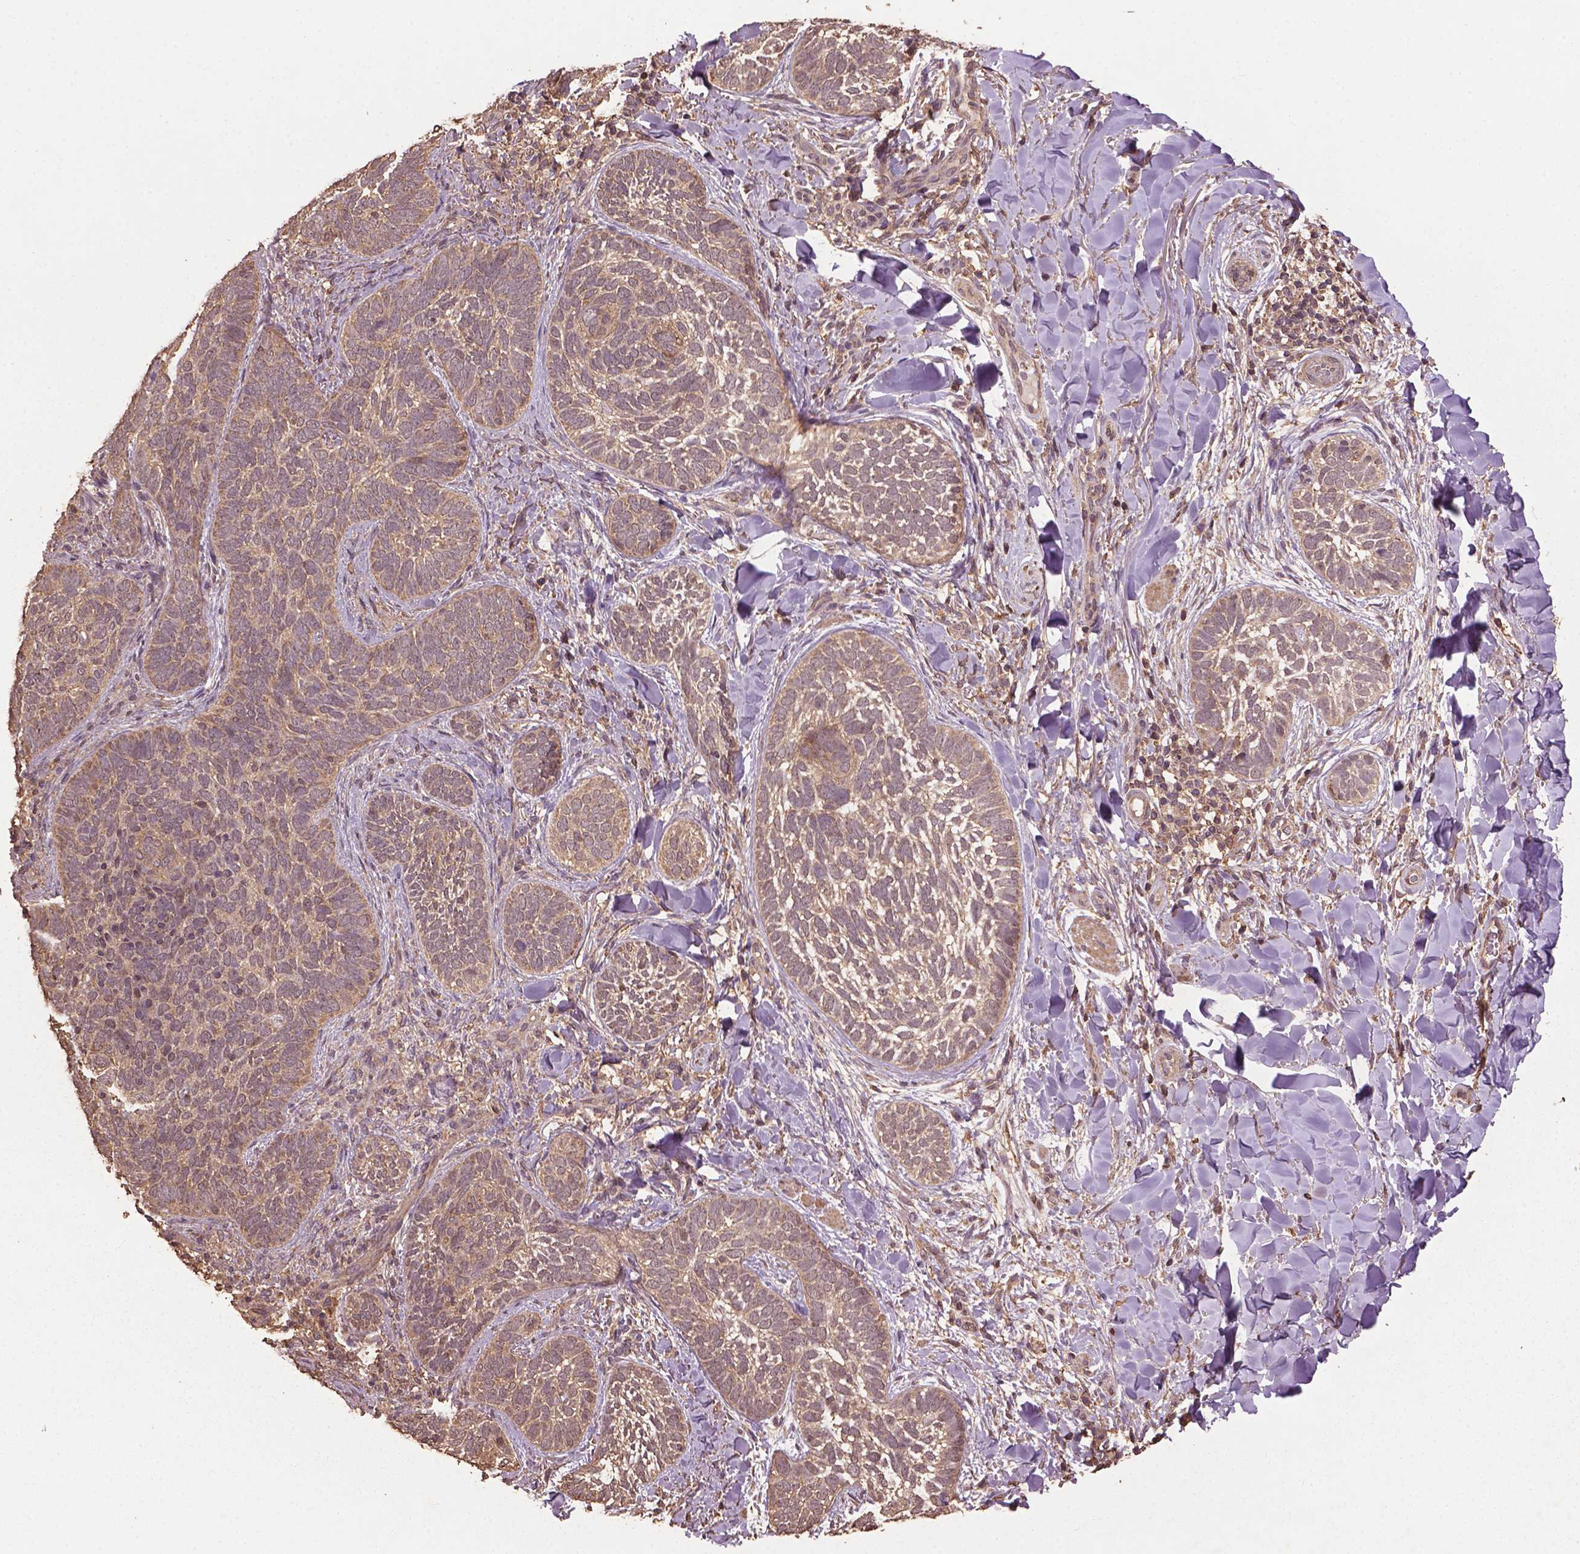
{"staining": {"intensity": "weak", "quantity": ">75%", "location": "cytoplasmic/membranous"}, "tissue": "skin cancer", "cell_type": "Tumor cells", "image_type": "cancer", "snomed": [{"axis": "morphology", "description": "Normal tissue, NOS"}, {"axis": "morphology", "description": "Basal cell carcinoma"}, {"axis": "topography", "description": "Skin"}], "caption": "The micrograph demonstrates staining of basal cell carcinoma (skin), revealing weak cytoplasmic/membranous protein positivity (brown color) within tumor cells.", "gene": "BABAM1", "patient": {"sex": "male", "age": 46}}